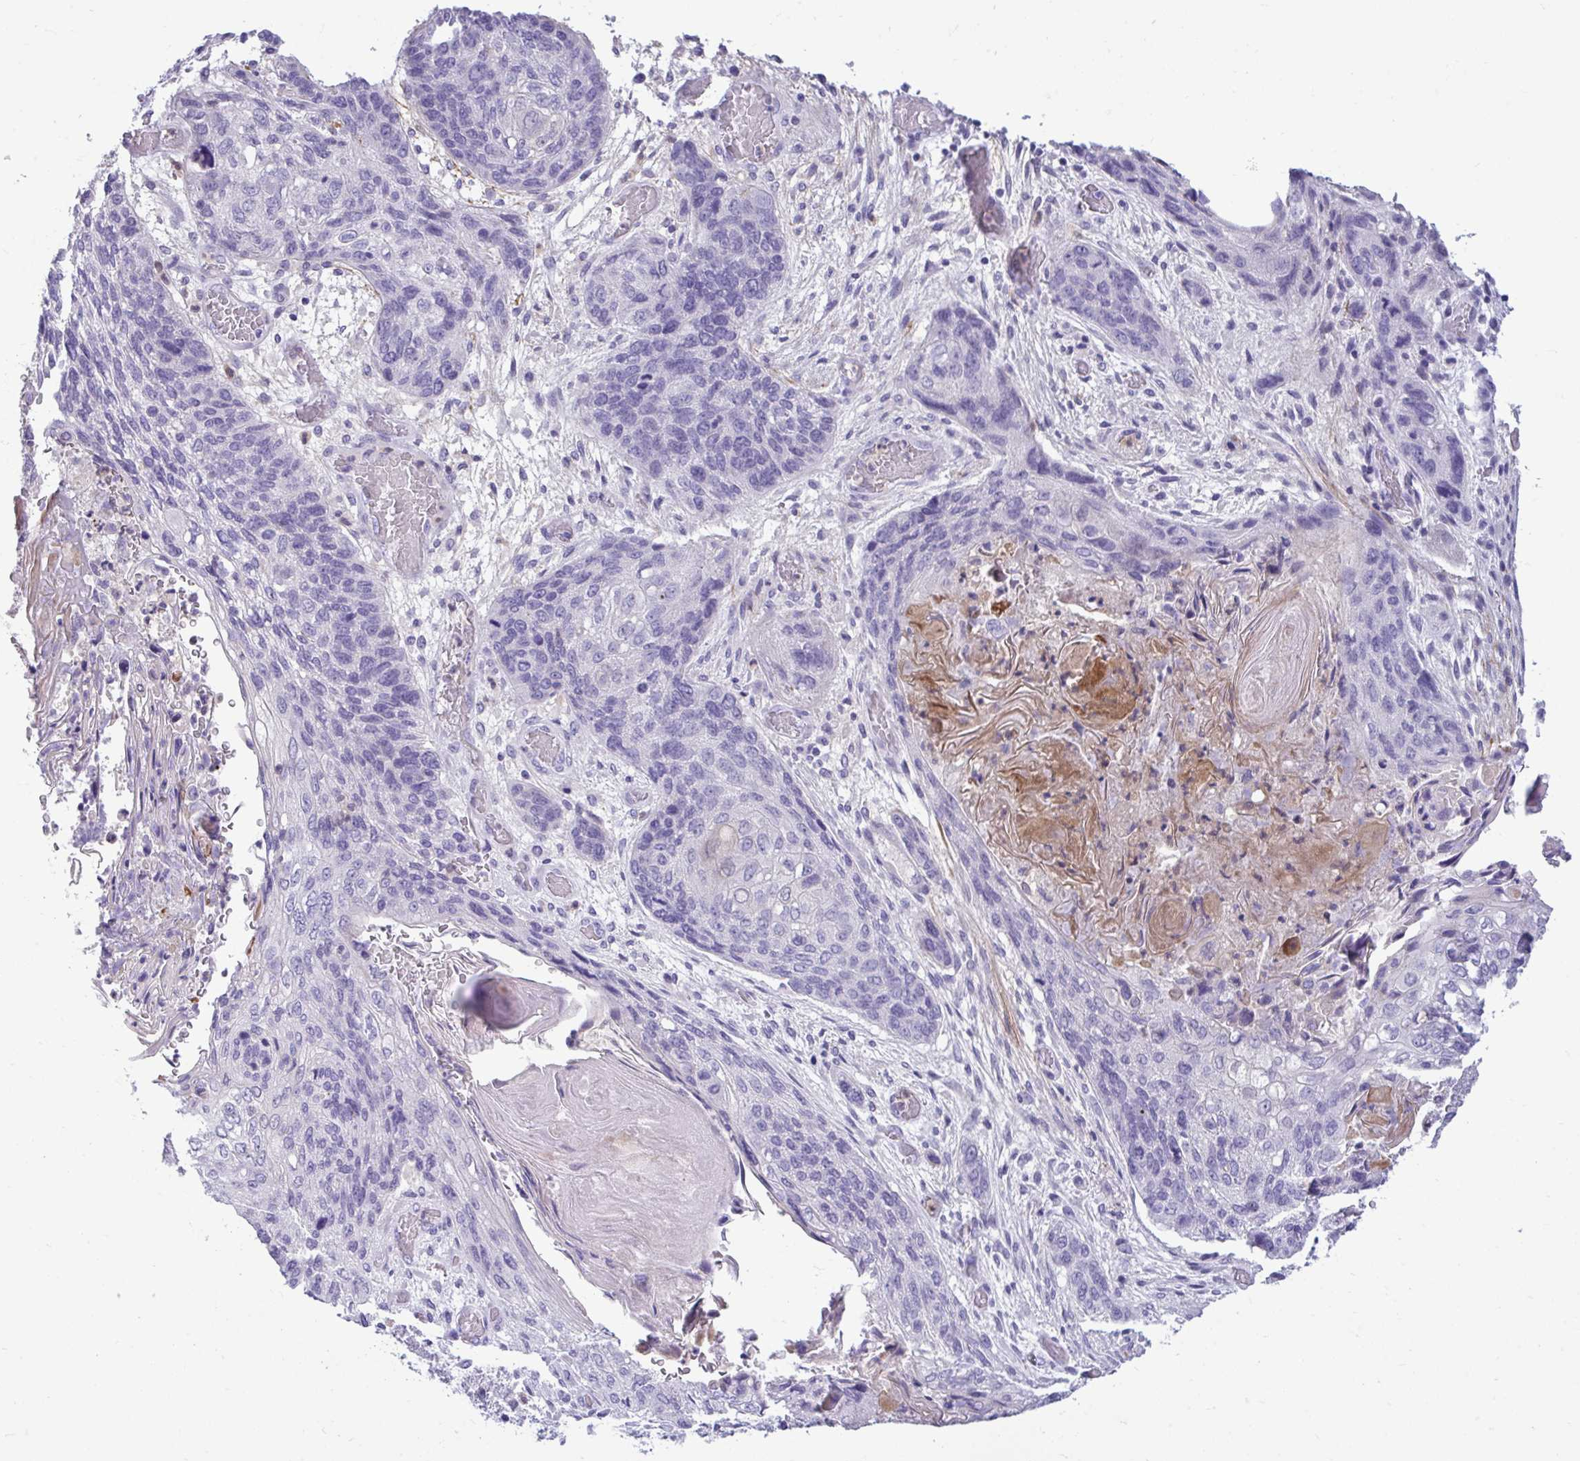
{"staining": {"intensity": "negative", "quantity": "none", "location": "none"}, "tissue": "lung cancer", "cell_type": "Tumor cells", "image_type": "cancer", "snomed": [{"axis": "morphology", "description": "Squamous cell carcinoma, NOS"}, {"axis": "morphology", "description": "Squamous cell carcinoma, metastatic, NOS"}, {"axis": "topography", "description": "Lymph node"}, {"axis": "topography", "description": "Lung"}], "caption": "Immunohistochemistry photomicrograph of lung cancer stained for a protein (brown), which shows no positivity in tumor cells. (IHC, brightfield microscopy, high magnification).", "gene": "PIGZ", "patient": {"sex": "male", "age": 41}}